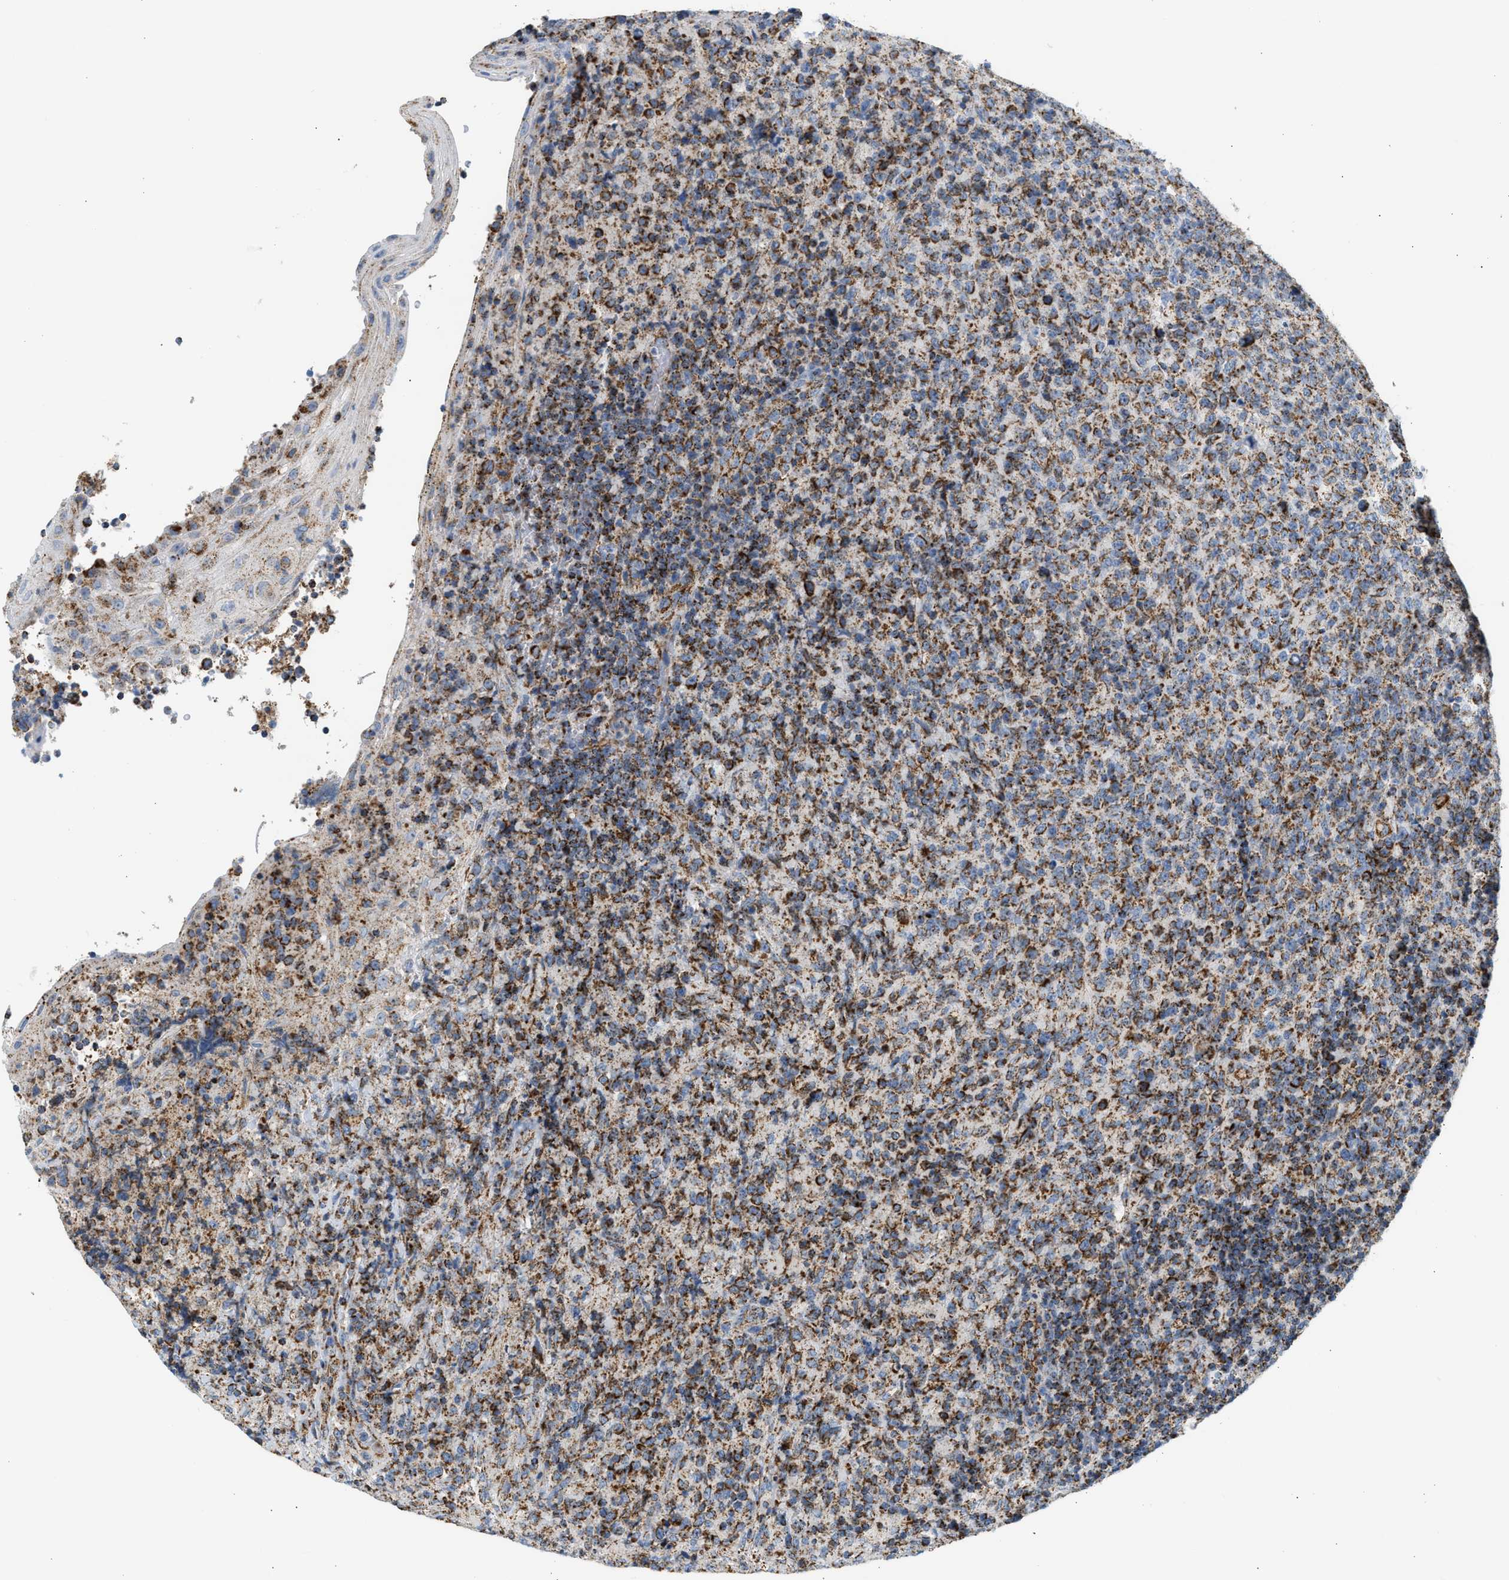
{"staining": {"intensity": "moderate", "quantity": ">75%", "location": "cytoplasmic/membranous"}, "tissue": "lymphoma", "cell_type": "Tumor cells", "image_type": "cancer", "snomed": [{"axis": "morphology", "description": "Malignant lymphoma, non-Hodgkin's type, High grade"}, {"axis": "topography", "description": "Tonsil"}], "caption": "Immunohistochemistry of lymphoma reveals medium levels of moderate cytoplasmic/membranous staining in approximately >75% of tumor cells. Using DAB (brown) and hematoxylin (blue) stains, captured at high magnification using brightfield microscopy.", "gene": "OGDH", "patient": {"sex": "female", "age": 36}}